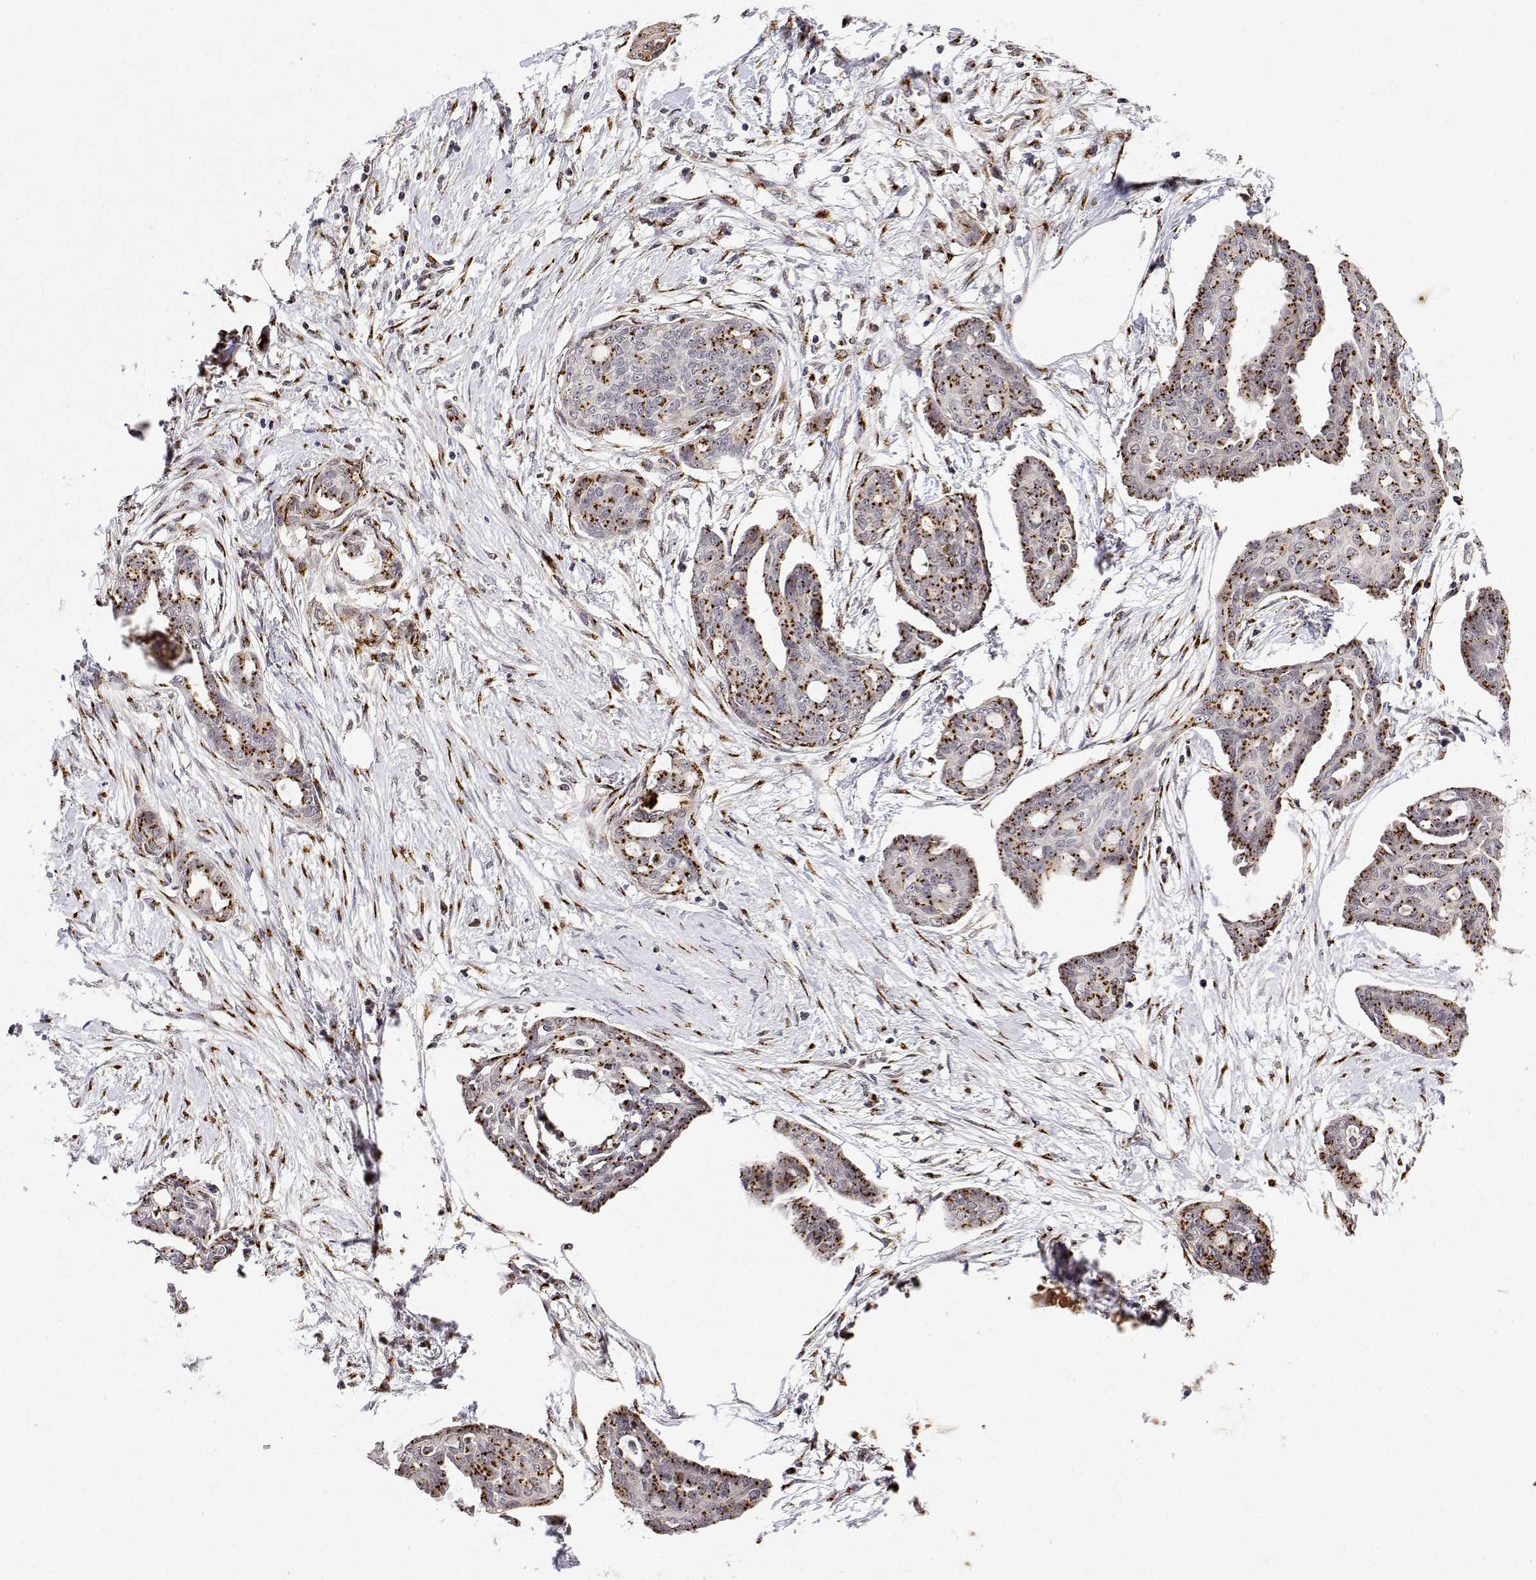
{"staining": {"intensity": "strong", "quantity": "25%-75%", "location": "cytoplasmic/membranous"}, "tissue": "ovarian cancer", "cell_type": "Tumor cells", "image_type": "cancer", "snomed": [{"axis": "morphology", "description": "Cystadenocarcinoma, serous, NOS"}, {"axis": "topography", "description": "Ovary"}], "caption": "This image exhibits immunohistochemistry staining of human ovarian cancer (serous cystadenocarcinoma), with high strong cytoplasmic/membranous positivity in about 25%-75% of tumor cells.", "gene": "YIPF3", "patient": {"sex": "female", "age": 71}}